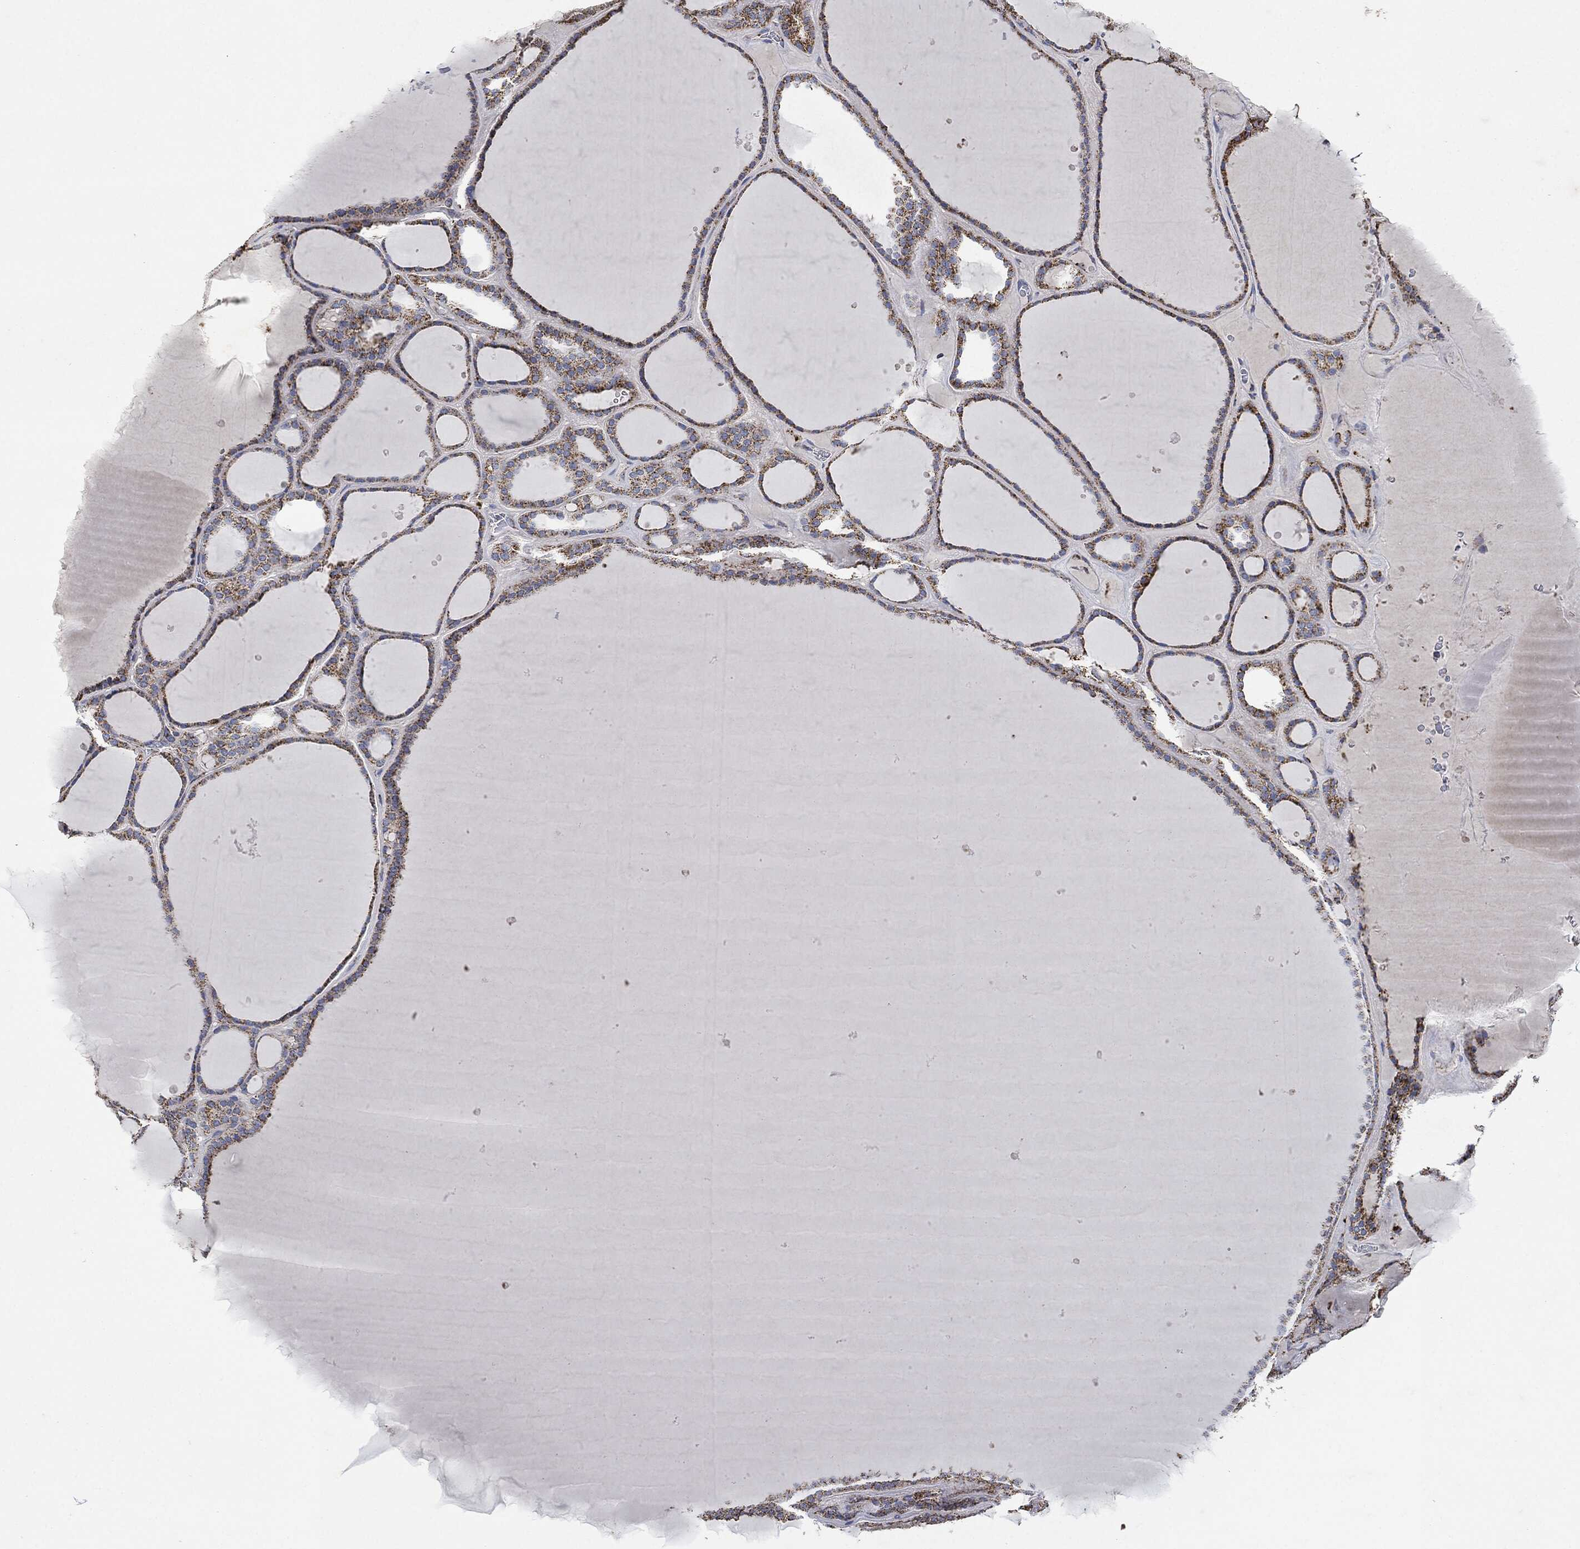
{"staining": {"intensity": "moderate", "quantity": ">75%", "location": "cytoplasmic/membranous"}, "tissue": "thyroid gland", "cell_type": "Glandular cells", "image_type": "normal", "snomed": [{"axis": "morphology", "description": "Normal tissue, NOS"}, {"axis": "topography", "description": "Thyroid gland"}], "caption": "A histopathology image of human thyroid gland stained for a protein demonstrates moderate cytoplasmic/membranous brown staining in glandular cells.", "gene": "RYK", "patient": {"sex": "male", "age": 63}}